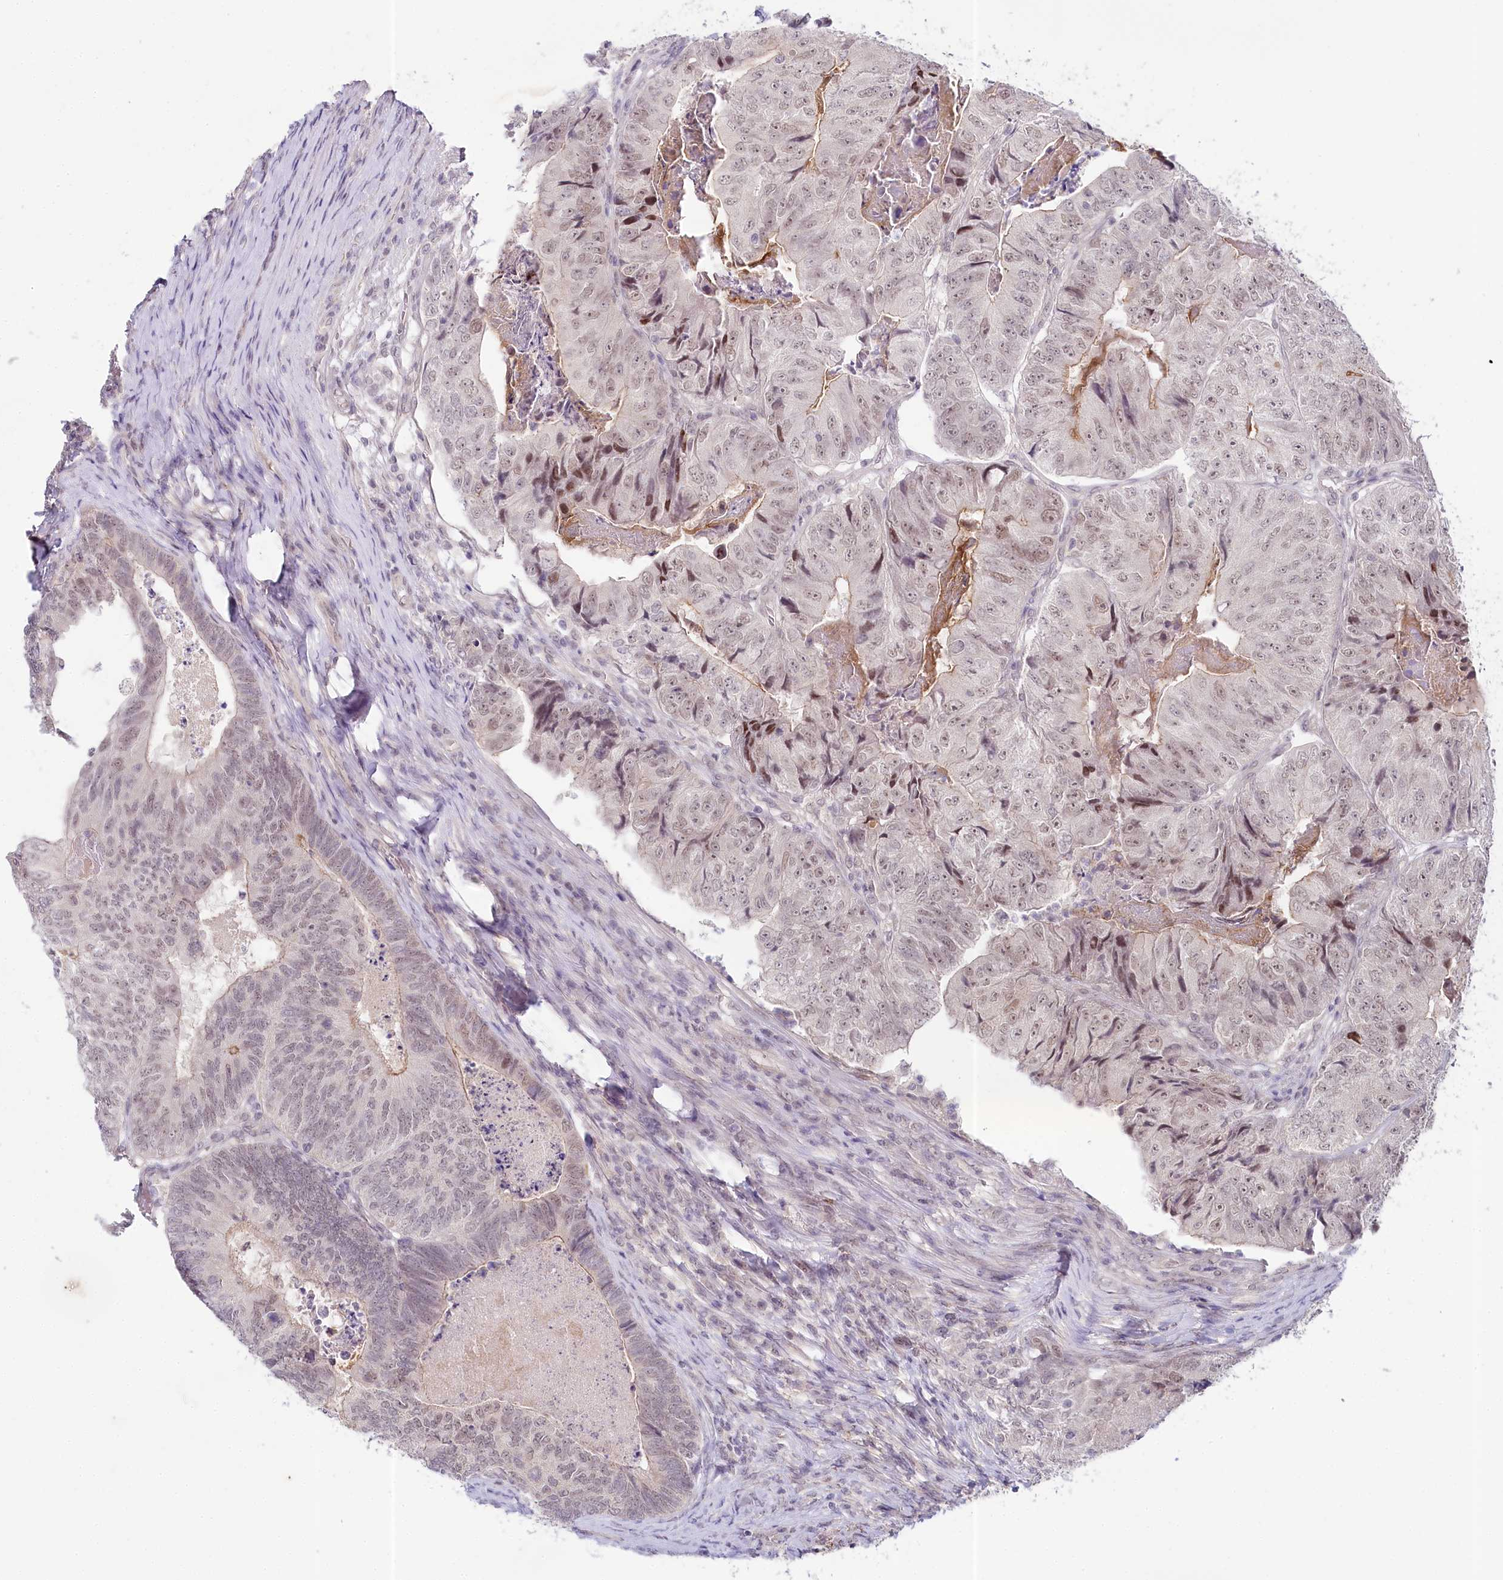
{"staining": {"intensity": "weak", "quantity": "25%-75%", "location": "nuclear"}, "tissue": "colorectal cancer", "cell_type": "Tumor cells", "image_type": "cancer", "snomed": [{"axis": "morphology", "description": "Adenocarcinoma, NOS"}, {"axis": "topography", "description": "Colon"}], "caption": "Immunohistochemistry image of adenocarcinoma (colorectal) stained for a protein (brown), which shows low levels of weak nuclear positivity in approximately 25%-75% of tumor cells.", "gene": "AMTN", "patient": {"sex": "female", "age": 67}}